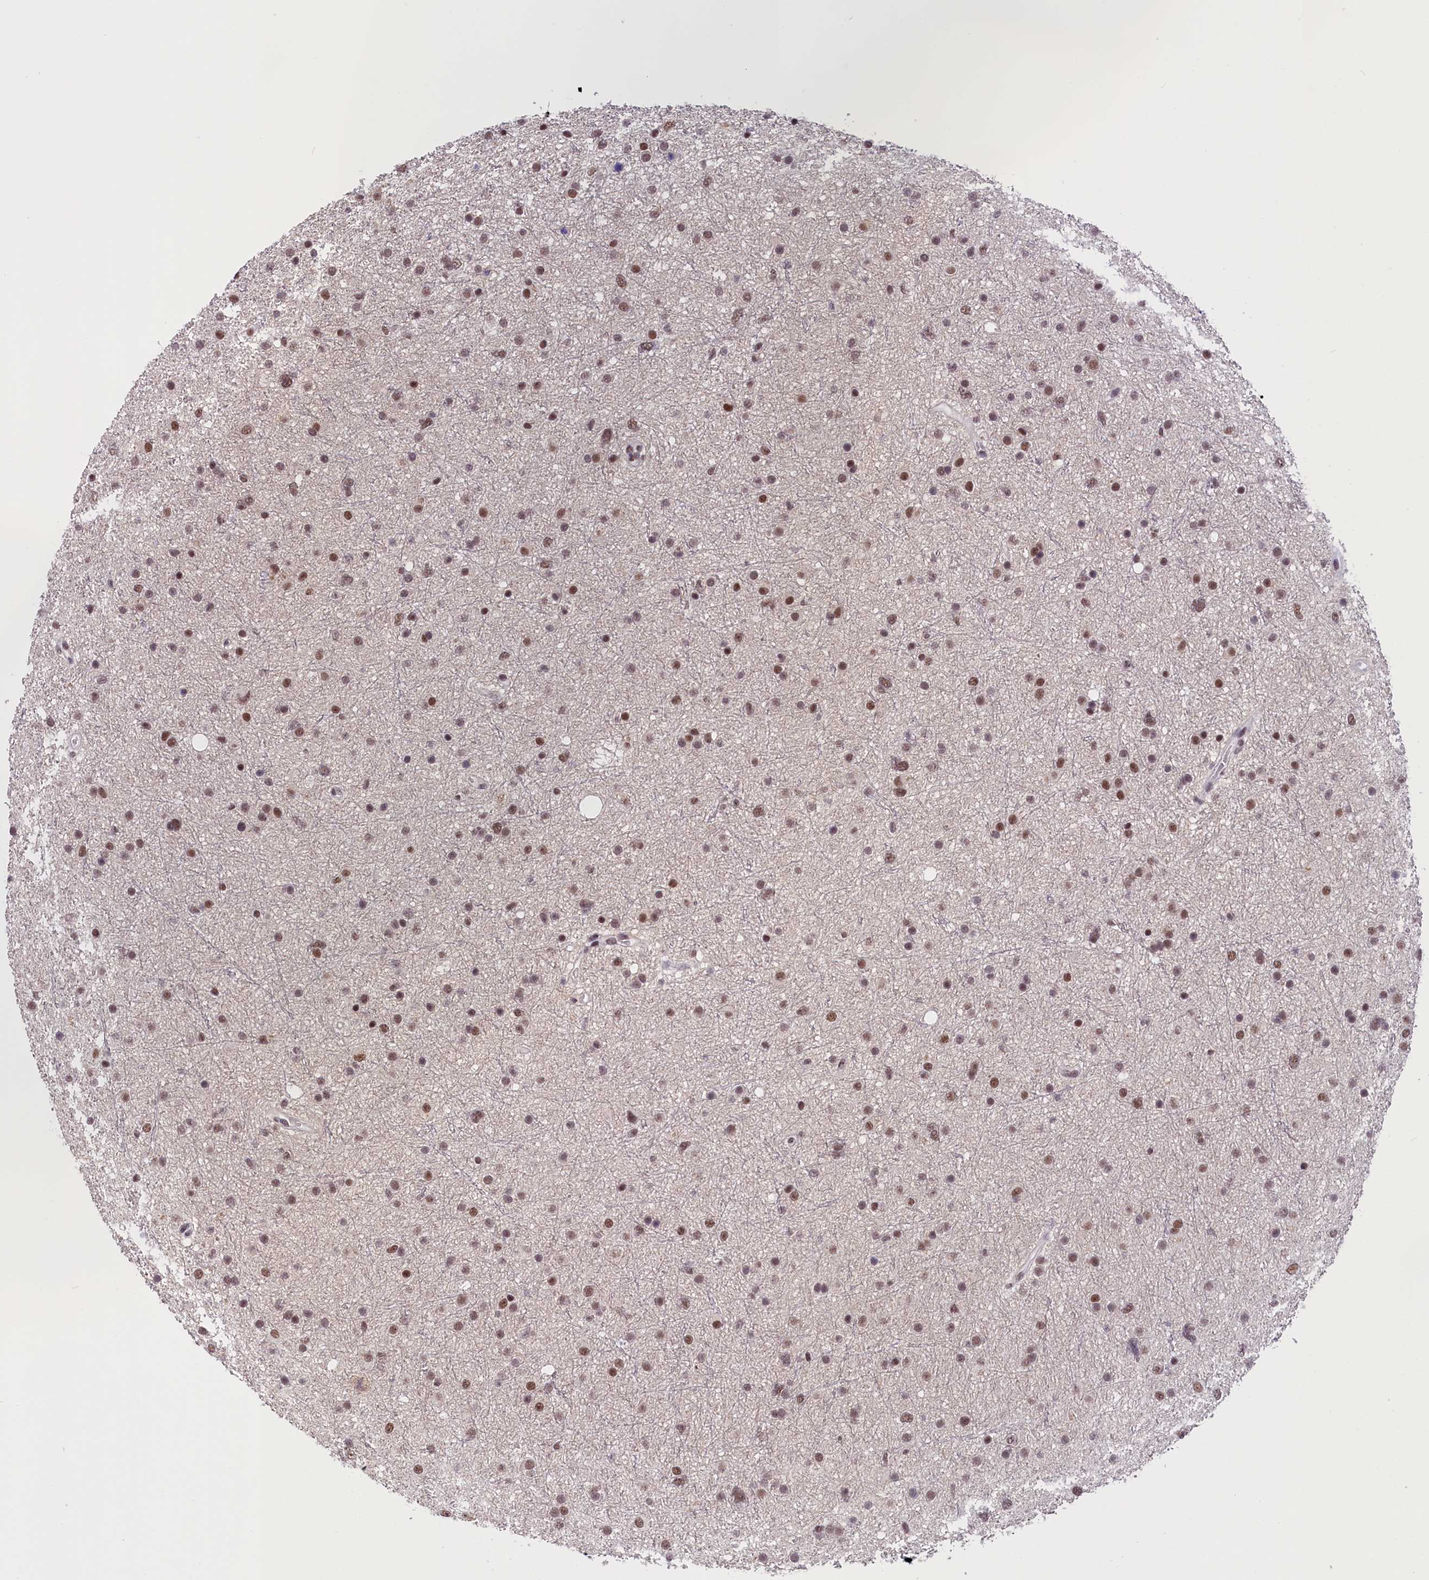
{"staining": {"intensity": "moderate", "quantity": ">75%", "location": "nuclear"}, "tissue": "glioma", "cell_type": "Tumor cells", "image_type": "cancer", "snomed": [{"axis": "morphology", "description": "Glioma, malignant, Low grade"}, {"axis": "topography", "description": "Cerebral cortex"}], "caption": "Immunohistochemistry (IHC) histopathology image of neoplastic tissue: human low-grade glioma (malignant) stained using IHC demonstrates medium levels of moderate protein expression localized specifically in the nuclear of tumor cells, appearing as a nuclear brown color.", "gene": "ZC3H4", "patient": {"sex": "female", "age": 39}}